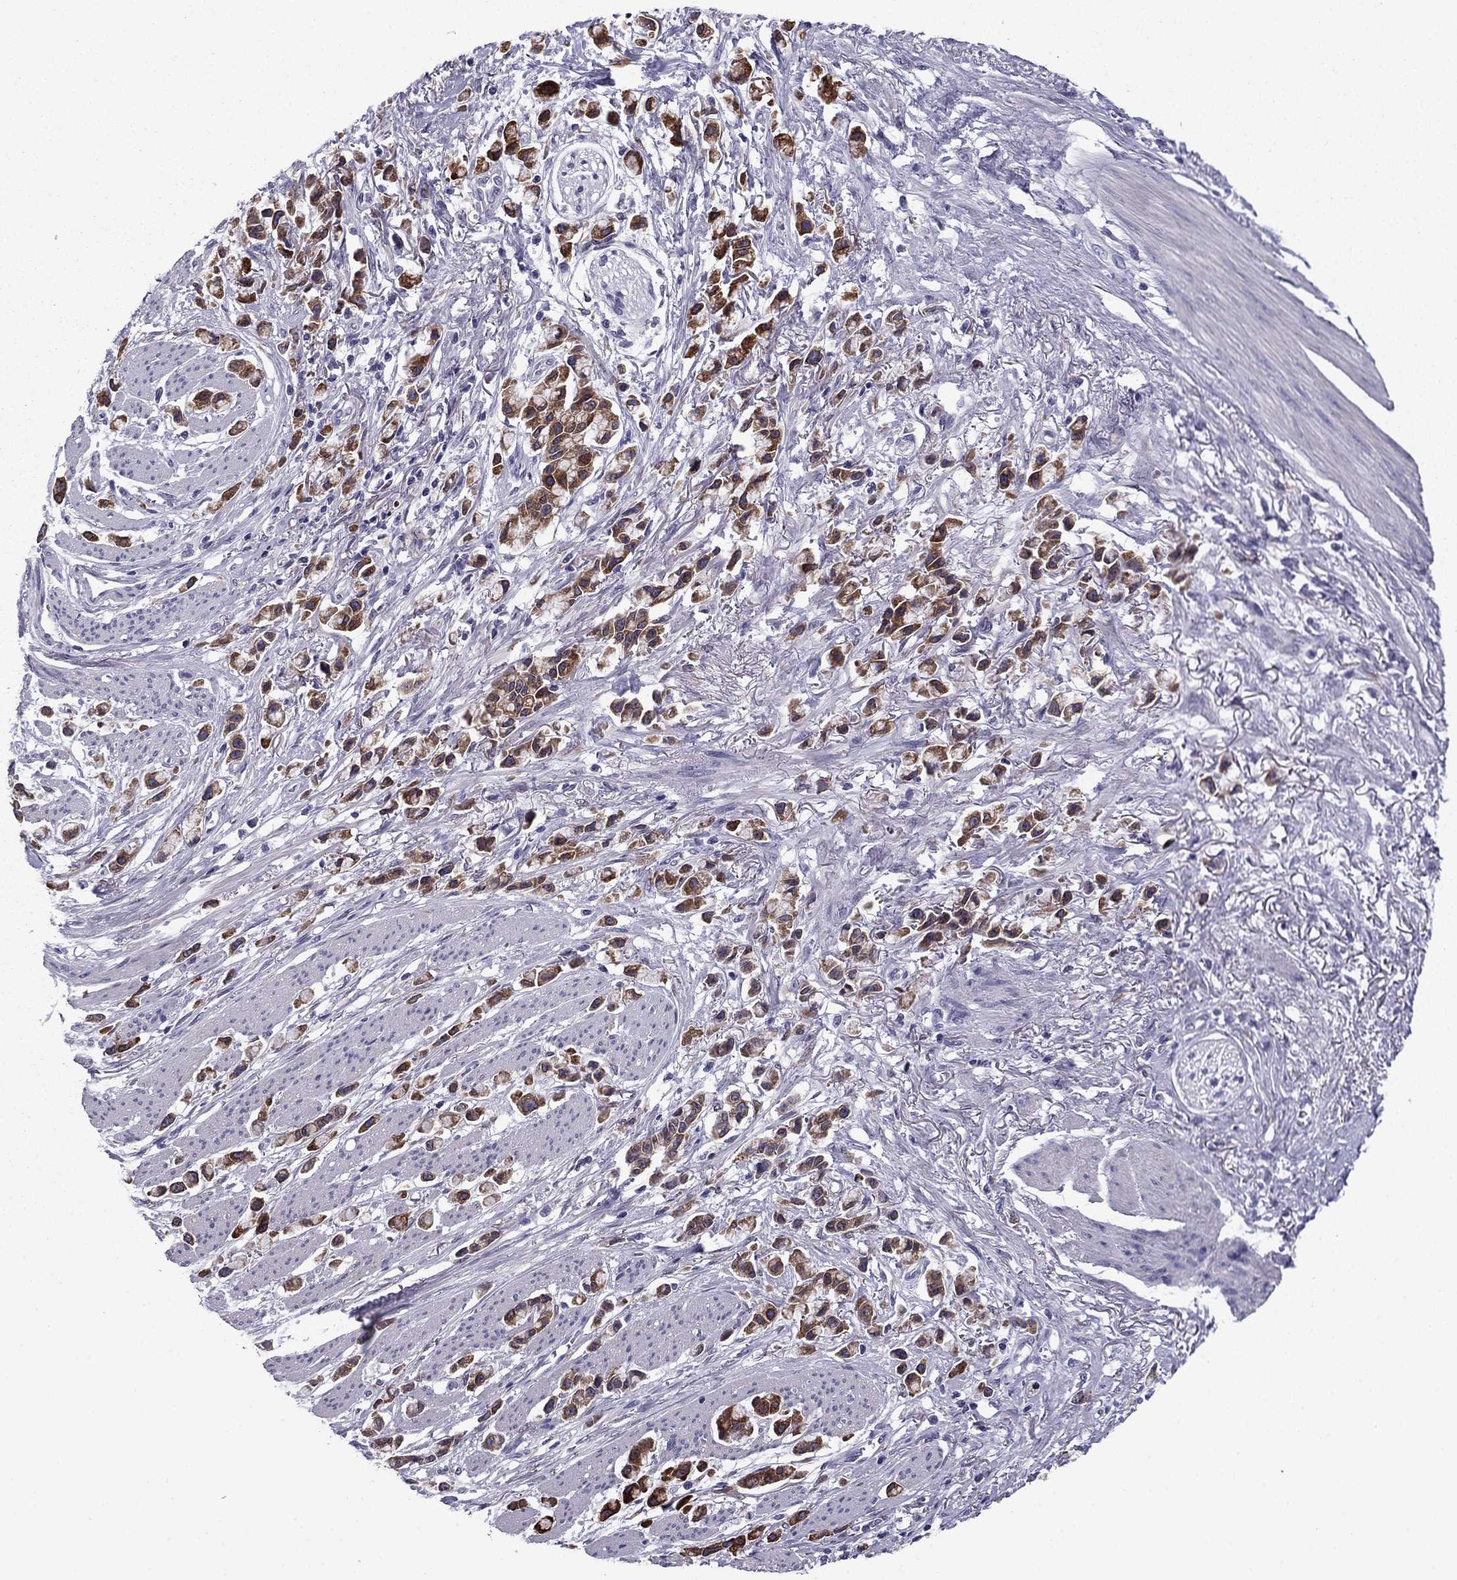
{"staining": {"intensity": "strong", "quantity": "25%-75%", "location": "cytoplasmic/membranous"}, "tissue": "stomach cancer", "cell_type": "Tumor cells", "image_type": "cancer", "snomed": [{"axis": "morphology", "description": "Adenocarcinoma, NOS"}, {"axis": "topography", "description": "Stomach"}], "caption": "Tumor cells display high levels of strong cytoplasmic/membranous positivity in about 25%-75% of cells in stomach cancer.", "gene": "TMED3", "patient": {"sex": "female", "age": 81}}